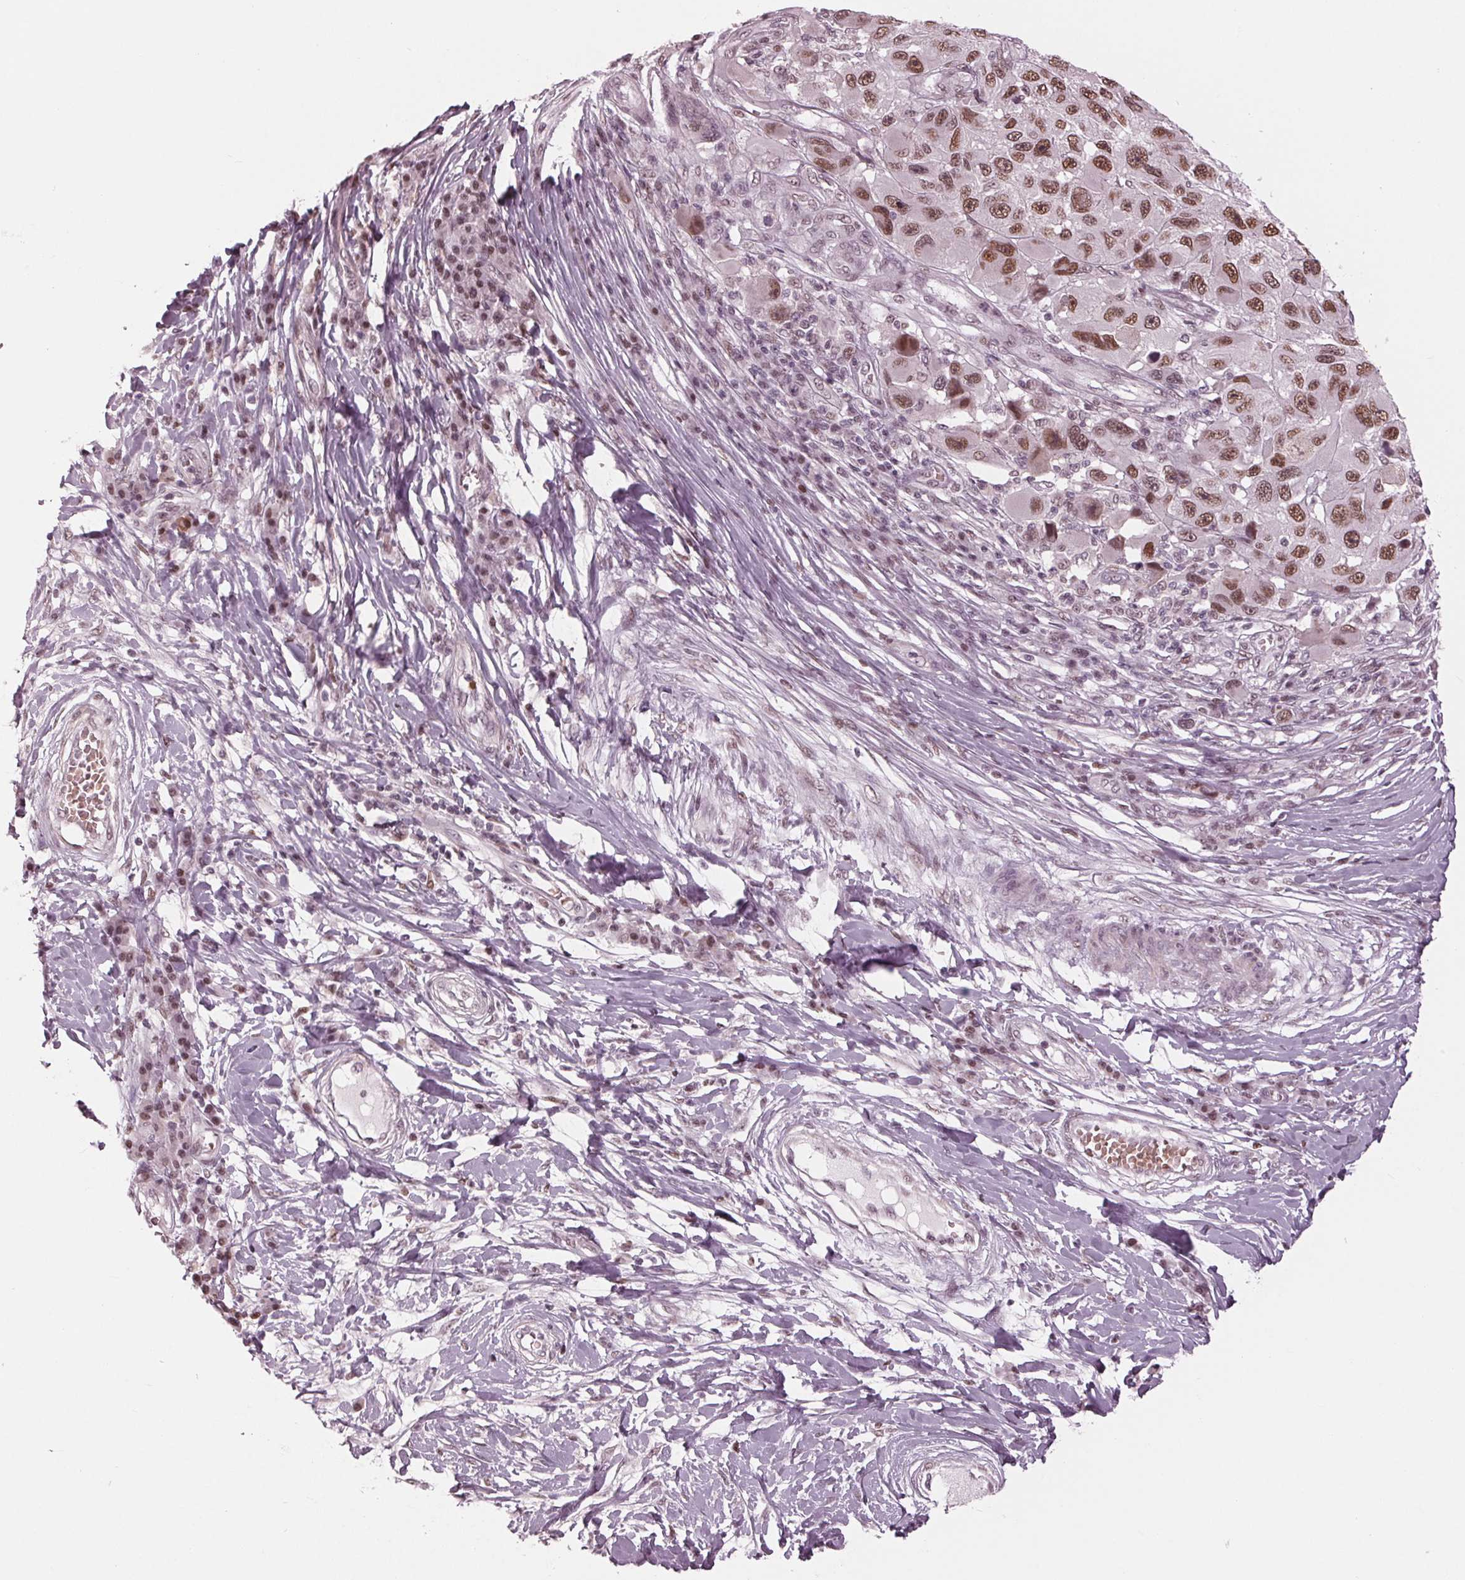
{"staining": {"intensity": "moderate", "quantity": ">75%", "location": "nuclear"}, "tissue": "melanoma", "cell_type": "Tumor cells", "image_type": "cancer", "snomed": [{"axis": "morphology", "description": "Malignant melanoma, NOS"}, {"axis": "topography", "description": "Skin"}], "caption": "Immunohistochemical staining of malignant melanoma exhibits moderate nuclear protein staining in about >75% of tumor cells. The staining was performed using DAB (3,3'-diaminobenzidine) to visualize the protein expression in brown, while the nuclei were stained in blue with hematoxylin (Magnification: 20x).", "gene": "DNMT3L", "patient": {"sex": "male", "age": 53}}